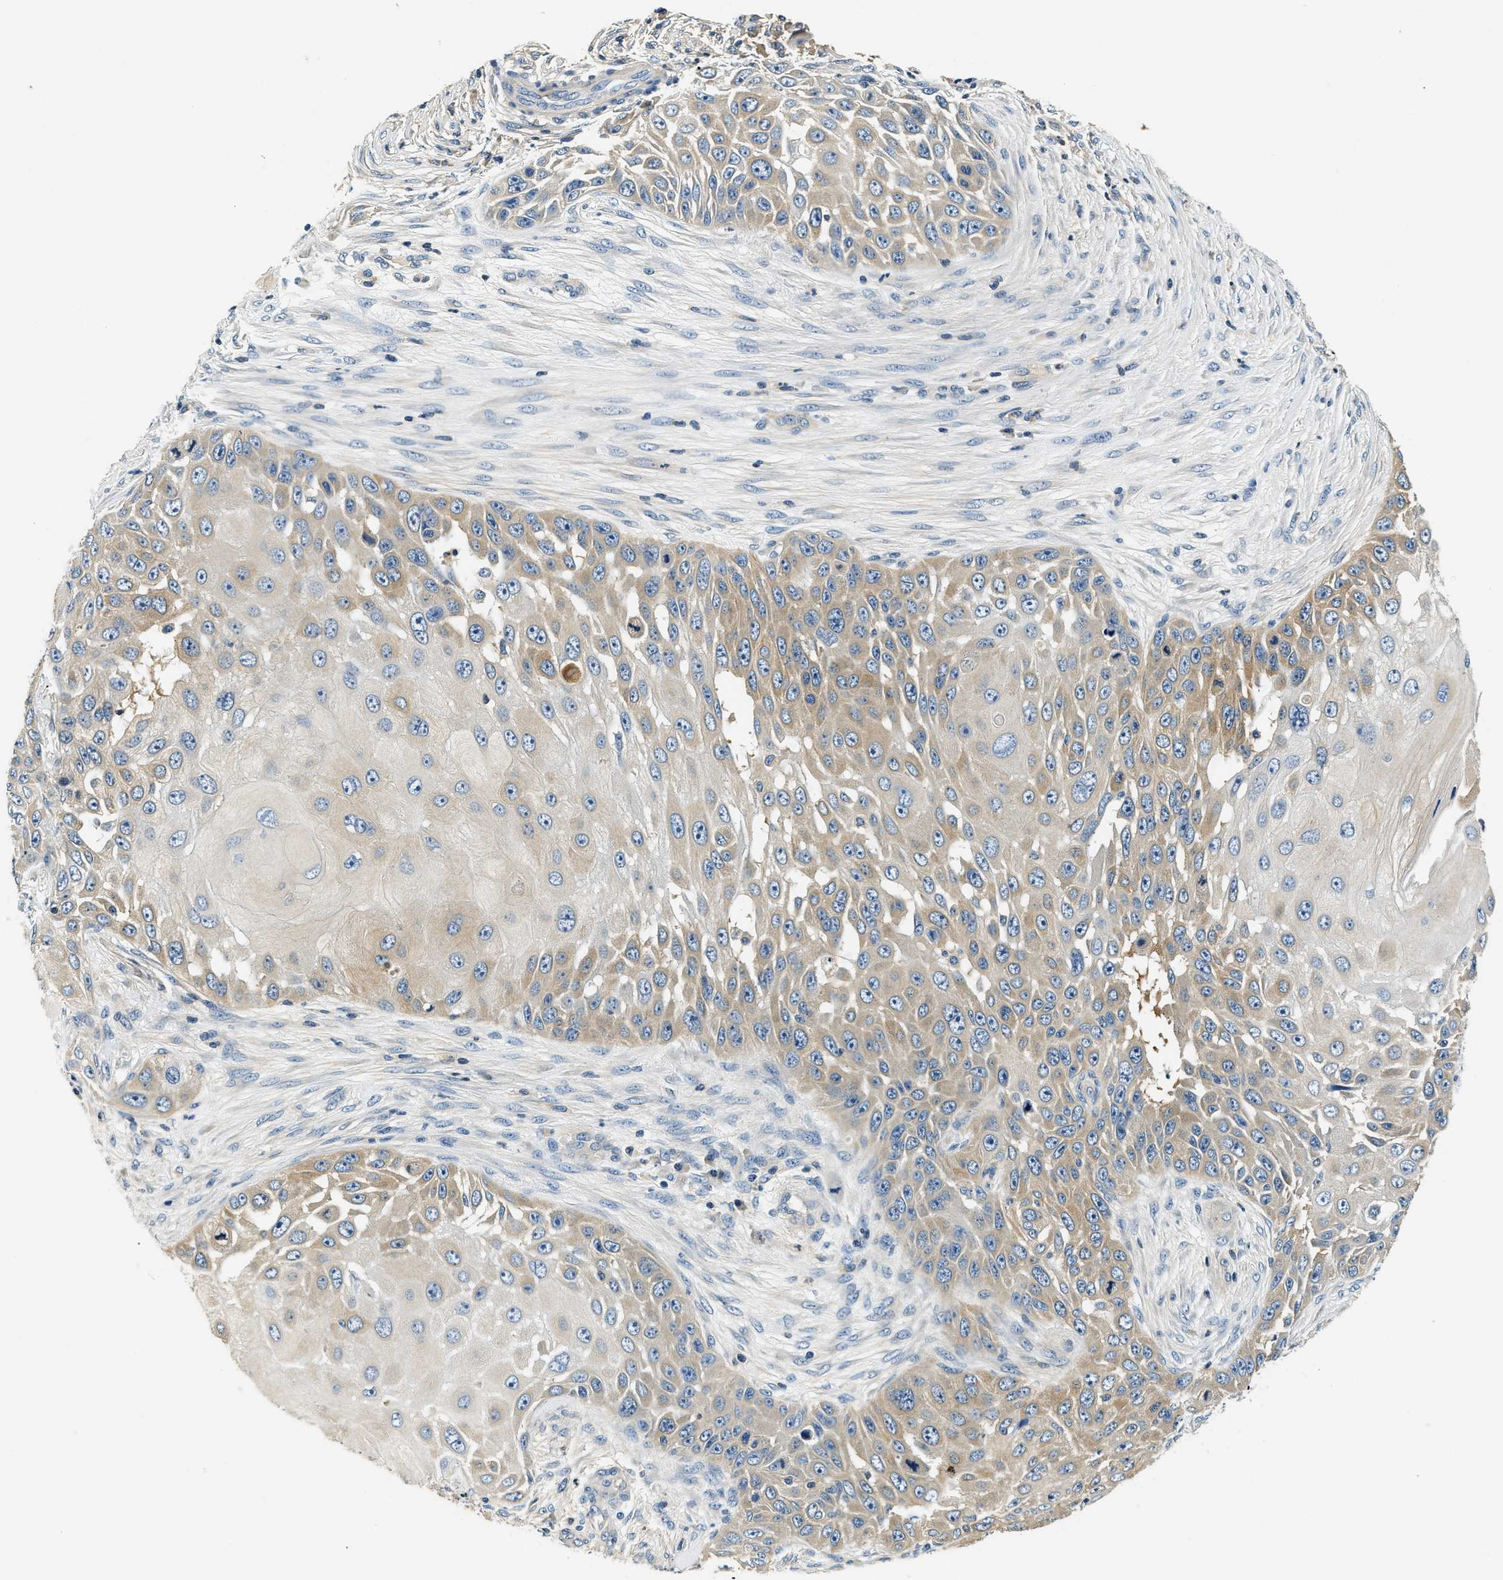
{"staining": {"intensity": "weak", "quantity": ">75%", "location": "cytoplasmic/membranous"}, "tissue": "skin cancer", "cell_type": "Tumor cells", "image_type": "cancer", "snomed": [{"axis": "morphology", "description": "Squamous cell carcinoma, NOS"}, {"axis": "topography", "description": "Skin"}], "caption": "The histopathology image demonstrates staining of skin squamous cell carcinoma, revealing weak cytoplasmic/membranous protein positivity (brown color) within tumor cells.", "gene": "RESF1", "patient": {"sex": "female", "age": 44}}